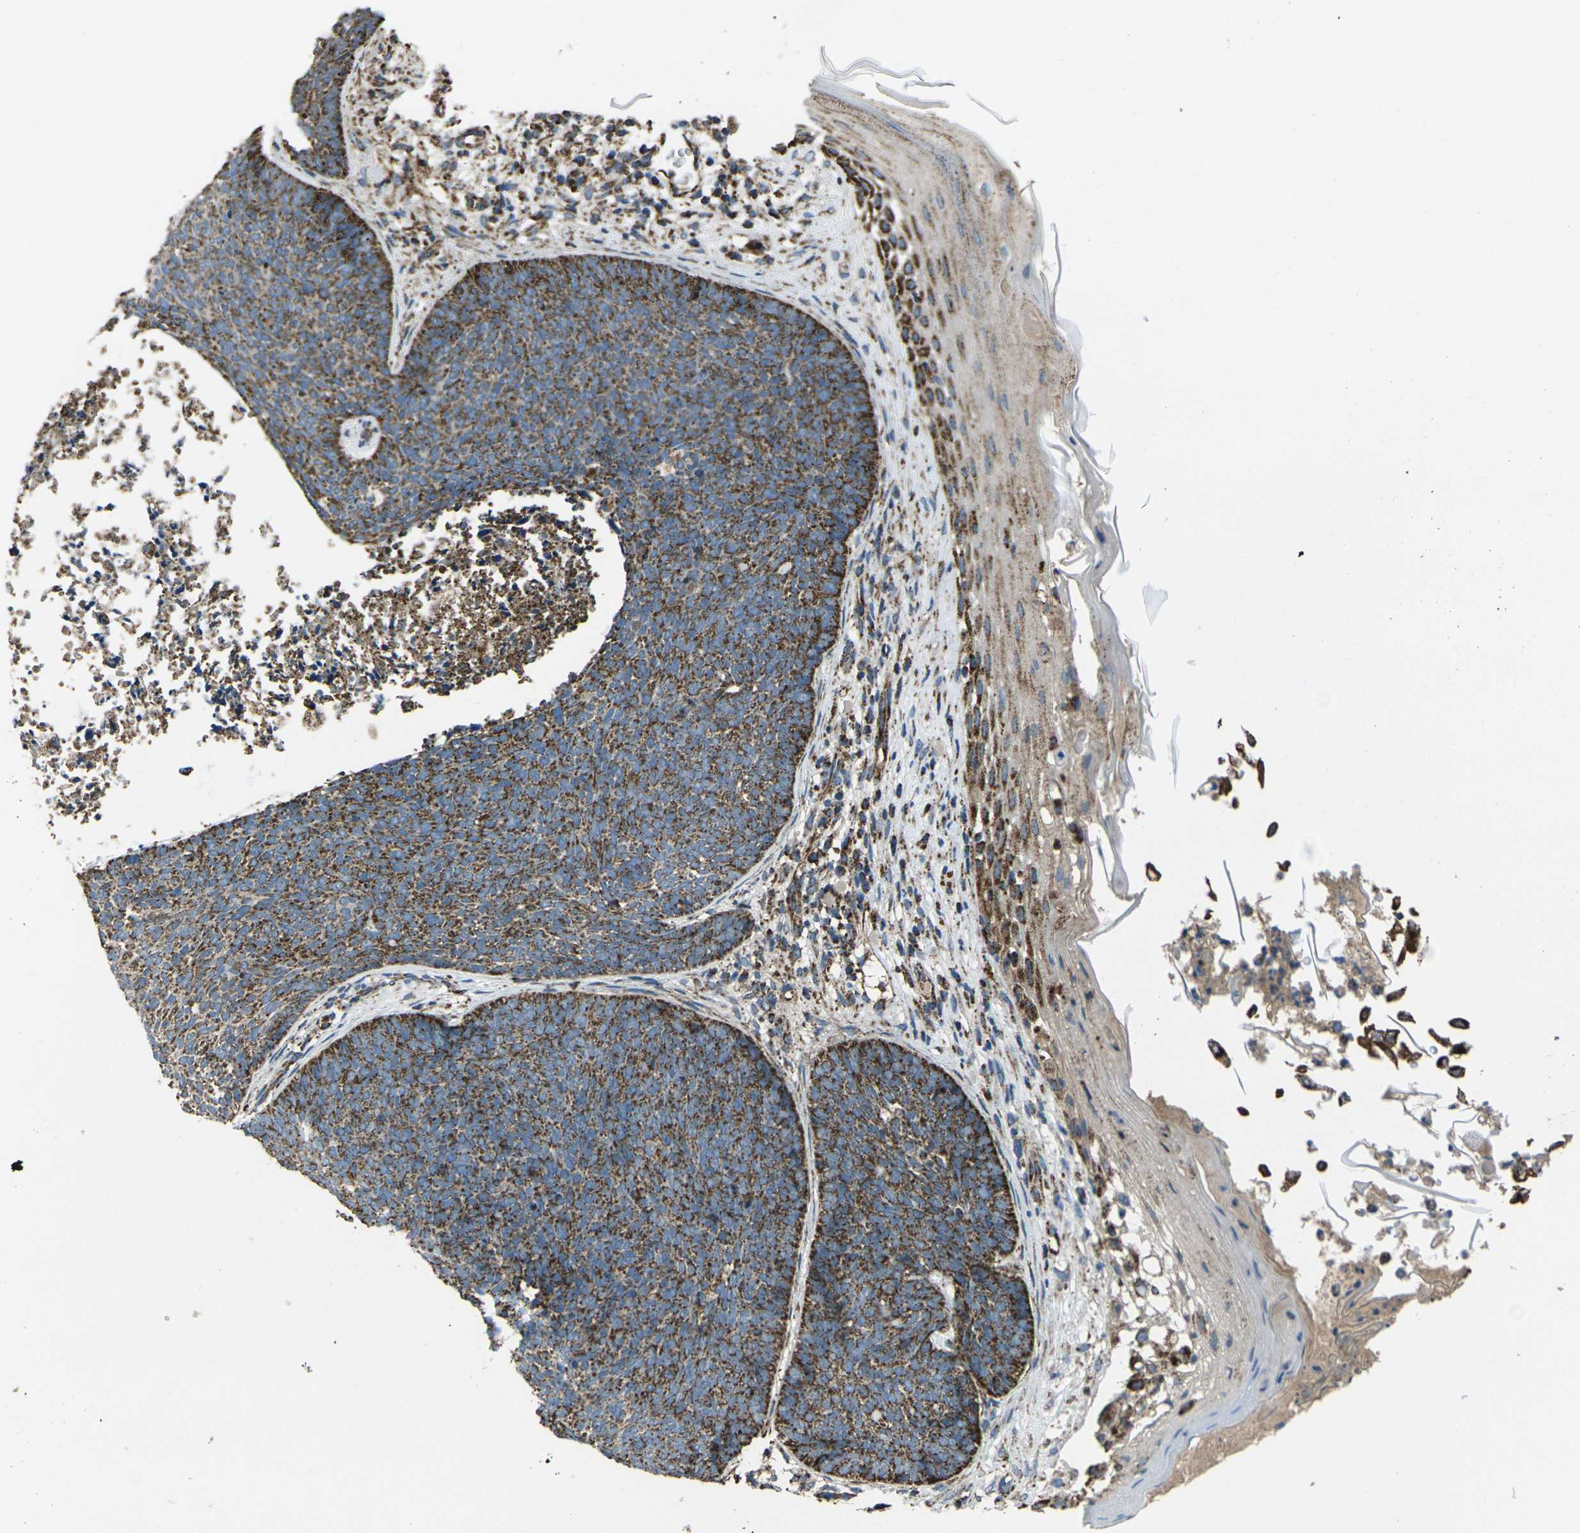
{"staining": {"intensity": "moderate", "quantity": ">75%", "location": "cytoplasmic/membranous"}, "tissue": "skin cancer", "cell_type": "Tumor cells", "image_type": "cancer", "snomed": [{"axis": "morphology", "description": "Basal cell carcinoma"}, {"axis": "topography", "description": "Skin"}], "caption": "Skin cancer (basal cell carcinoma) was stained to show a protein in brown. There is medium levels of moderate cytoplasmic/membranous staining in about >75% of tumor cells.", "gene": "KLHL5", "patient": {"sex": "female", "age": 70}}